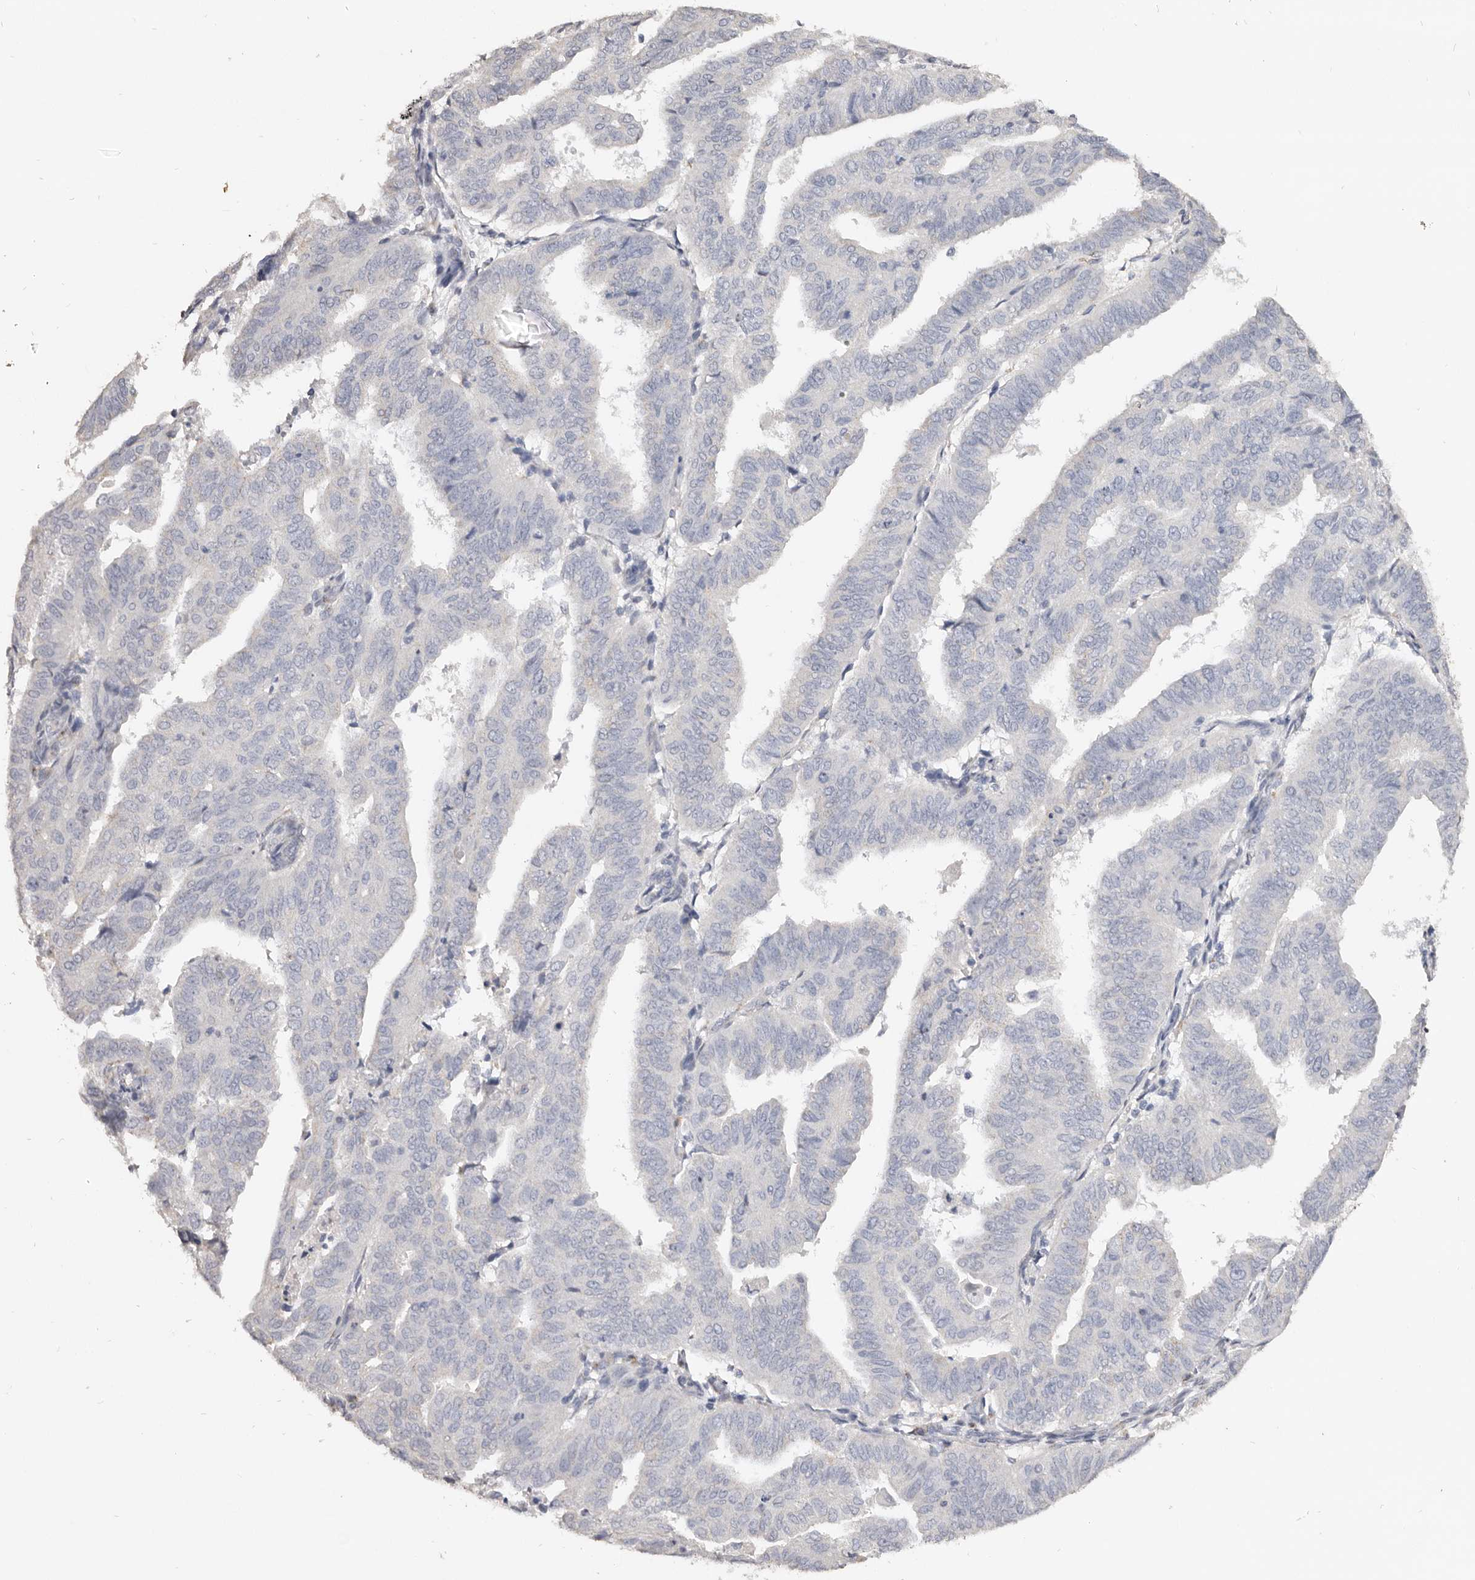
{"staining": {"intensity": "negative", "quantity": "none", "location": "none"}, "tissue": "endometrial cancer", "cell_type": "Tumor cells", "image_type": "cancer", "snomed": [{"axis": "morphology", "description": "Adenocarcinoma, NOS"}, {"axis": "topography", "description": "Uterus"}], "caption": "Tumor cells show no significant positivity in adenocarcinoma (endometrial).", "gene": "LGALS7B", "patient": {"sex": "female", "age": 77}}